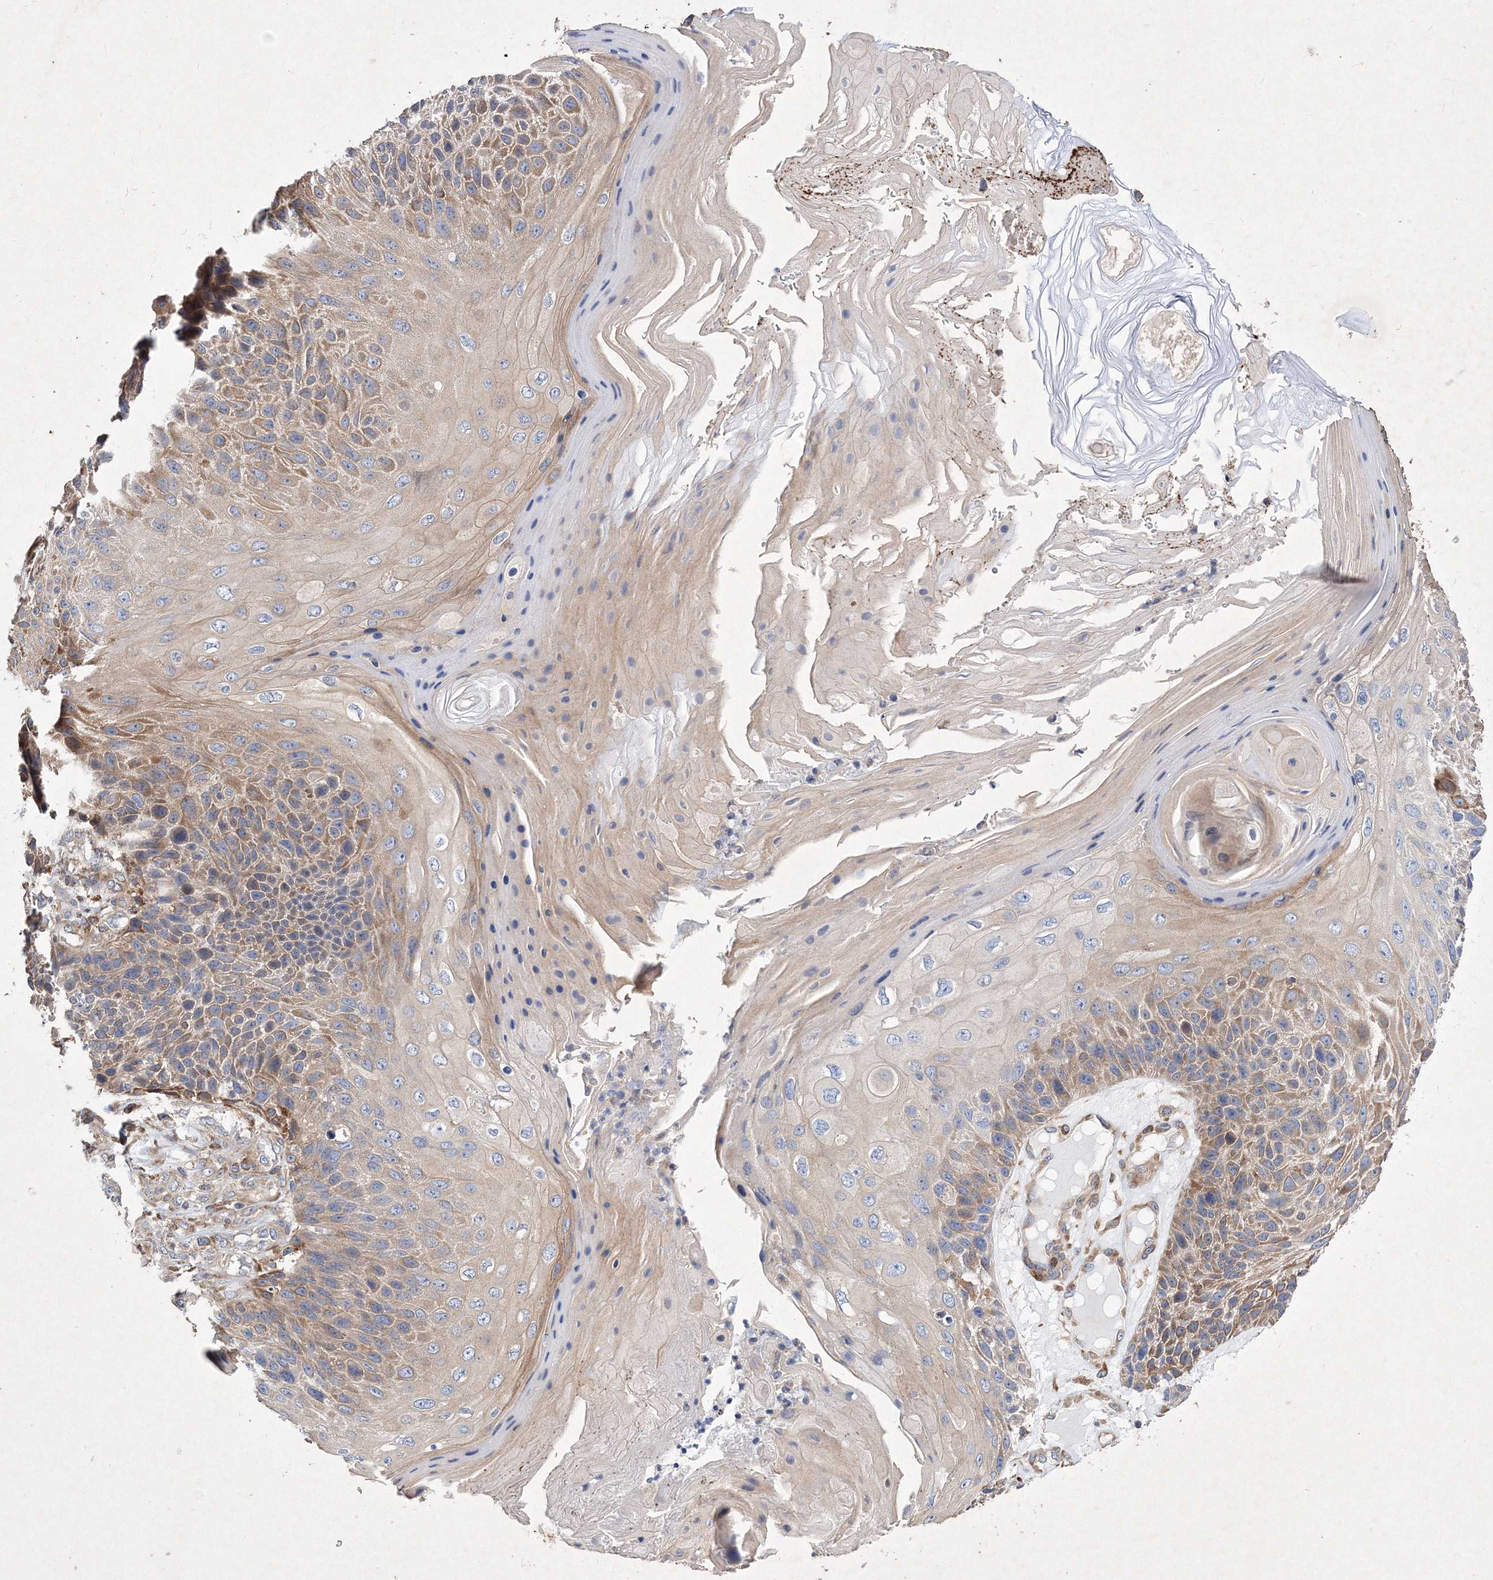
{"staining": {"intensity": "moderate", "quantity": ">75%", "location": "cytoplasmic/membranous"}, "tissue": "skin cancer", "cell_type": "Tumor cells", "image_type": "cancer", "snomed": [{"axis": "morphology", "description": "Squamous cell carcinoma, NOS"}, {"axis": "topography", "description": "Skin"}], "caption": "IHC of skin cancer shows medium levels of moderate cytoplasmic/membranous expression in approximately >75% of tumor cells.", "gene": "SNX18", "patient": {"sex": "female", "age": 88}}